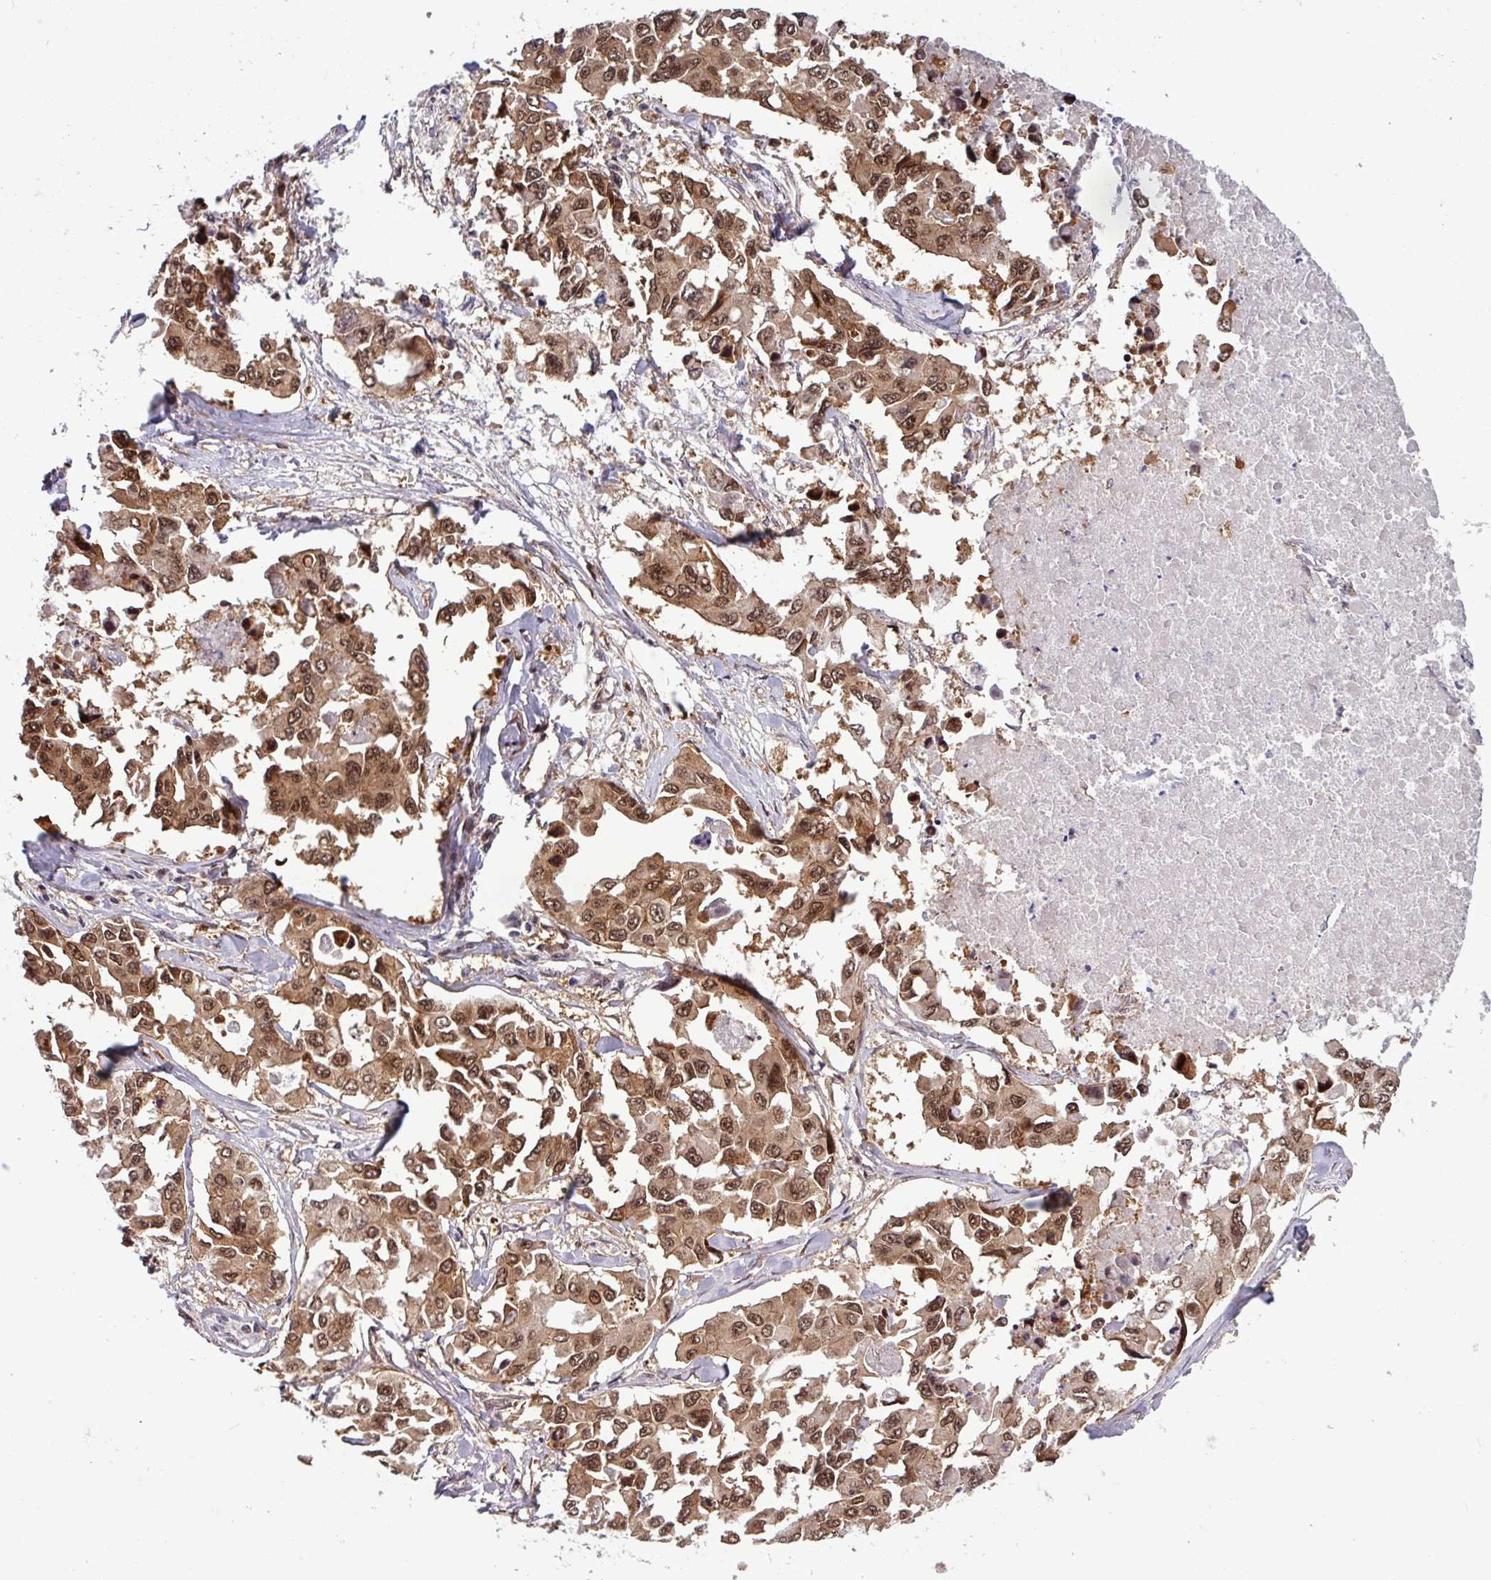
{"staining": {"intensity": "moderate", "quantity": ">75%", "location": "cytoplasmic/membranous,nuclear"}, "tissue": "lung cancer", "cell_type": "Tumor cells", "image_type": "cancer", "snomed": [{"axis": "morphology", "description": "Adenocarcinoma, NOS"}, {"axis": "topography", "description": "Lung"}], "caption": "Adenocarcinoma (lung) stained for a protein shows moderate cytoplasmic/membranous and nuclear positivity in tumor cells.", "gene": "C7orf50", "patient": {"sex": "male", "age": 64}}